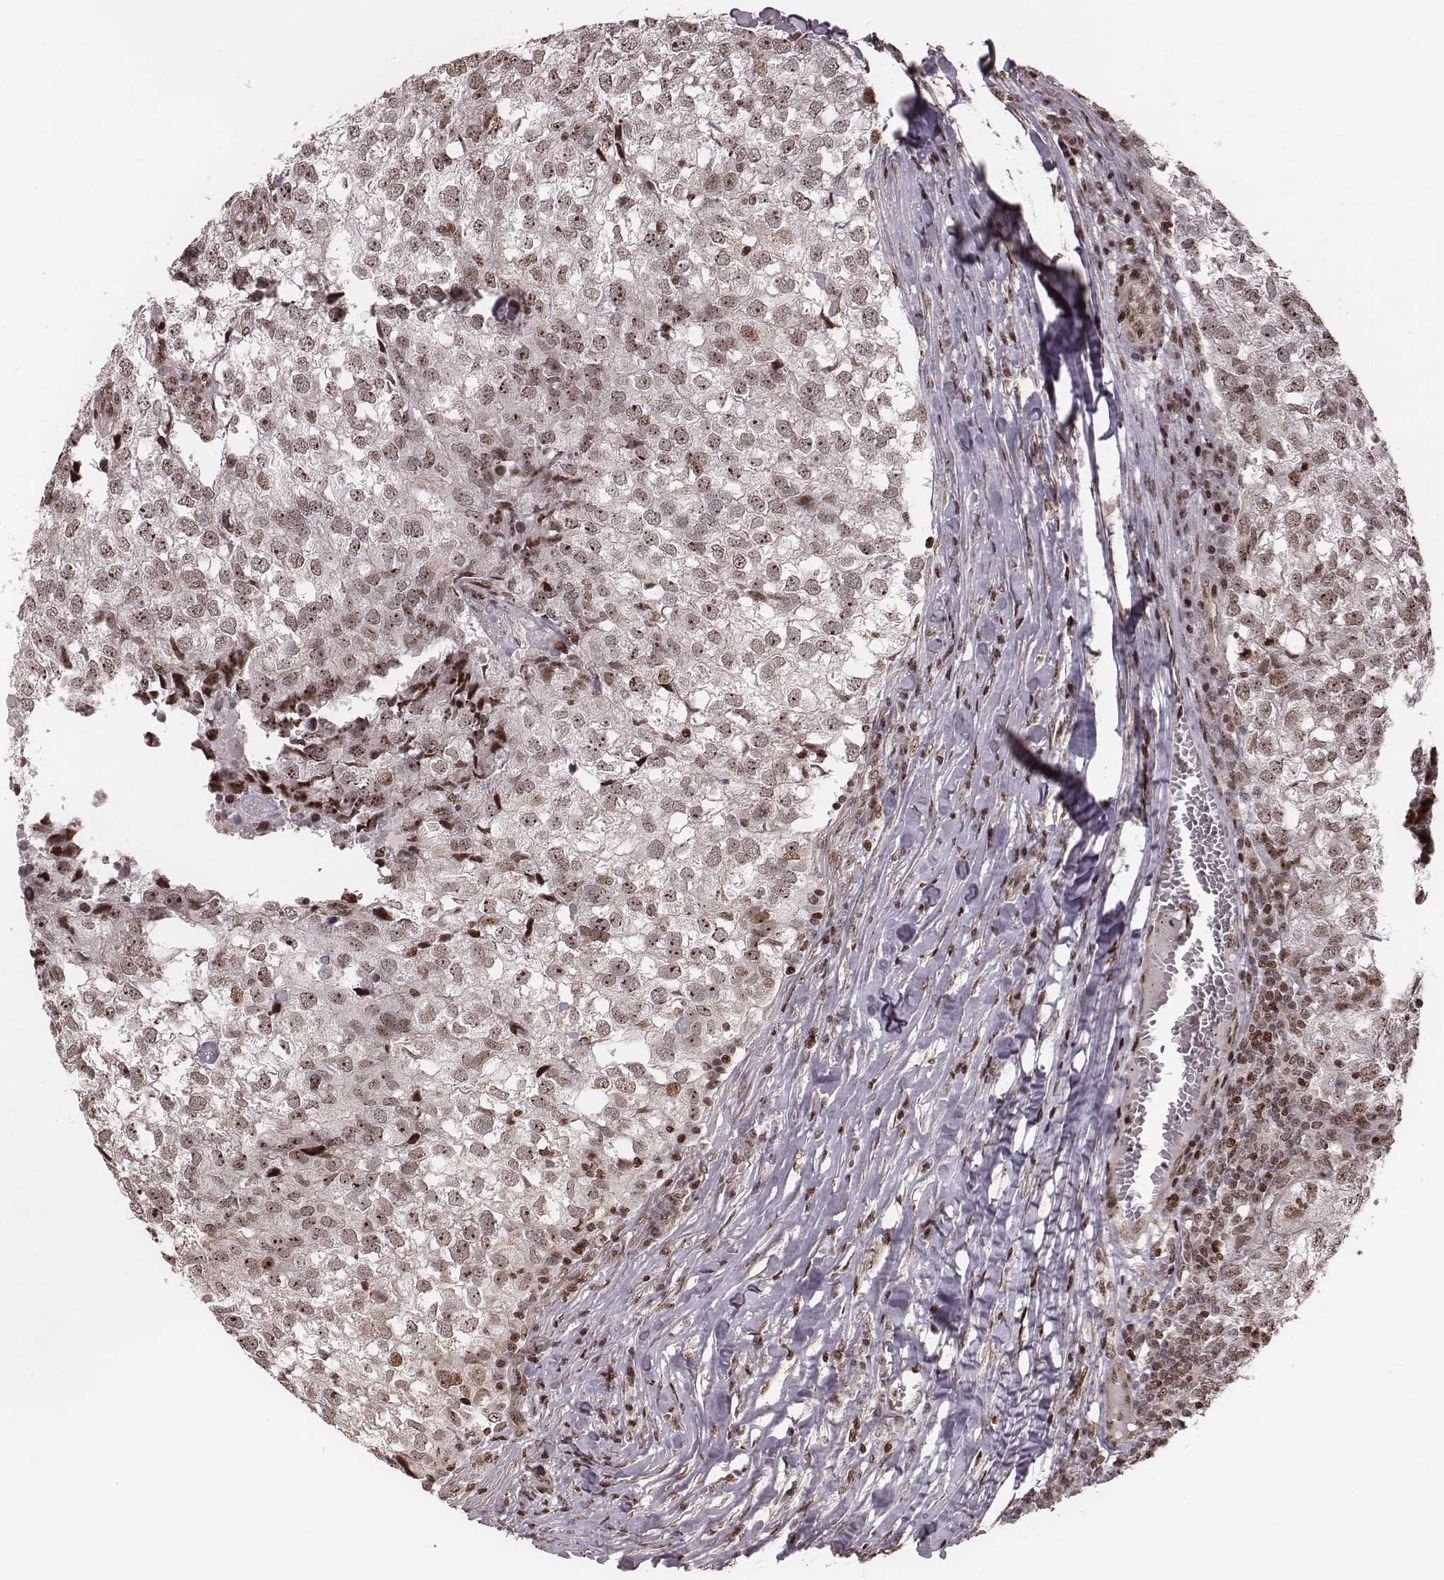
{"staining": {"intensity": "moderate", "quantity": ">75%", "location": "nuclear"}, "tissue": "breast cancer", "cell_type": "Tumor cells", "image_type": "cancer", "snomed": [{"axis": "morphology", "description": "Duct carcinoma"}, {"axis": "topography", "description": "Breast"}], "caption": "Intraductal carcinoma (breast) stained with DAB immunohistochemistry (IHC) reveals medium levels of moderate nuclear positivity in approximately >75% of tumor cells. (DAB (3,3'-diaminobenzidine) = brown stain, brightfield microscopy at high magnification).", "gene": "VRK3", "patient": {"sex": "female", "age": 30}}